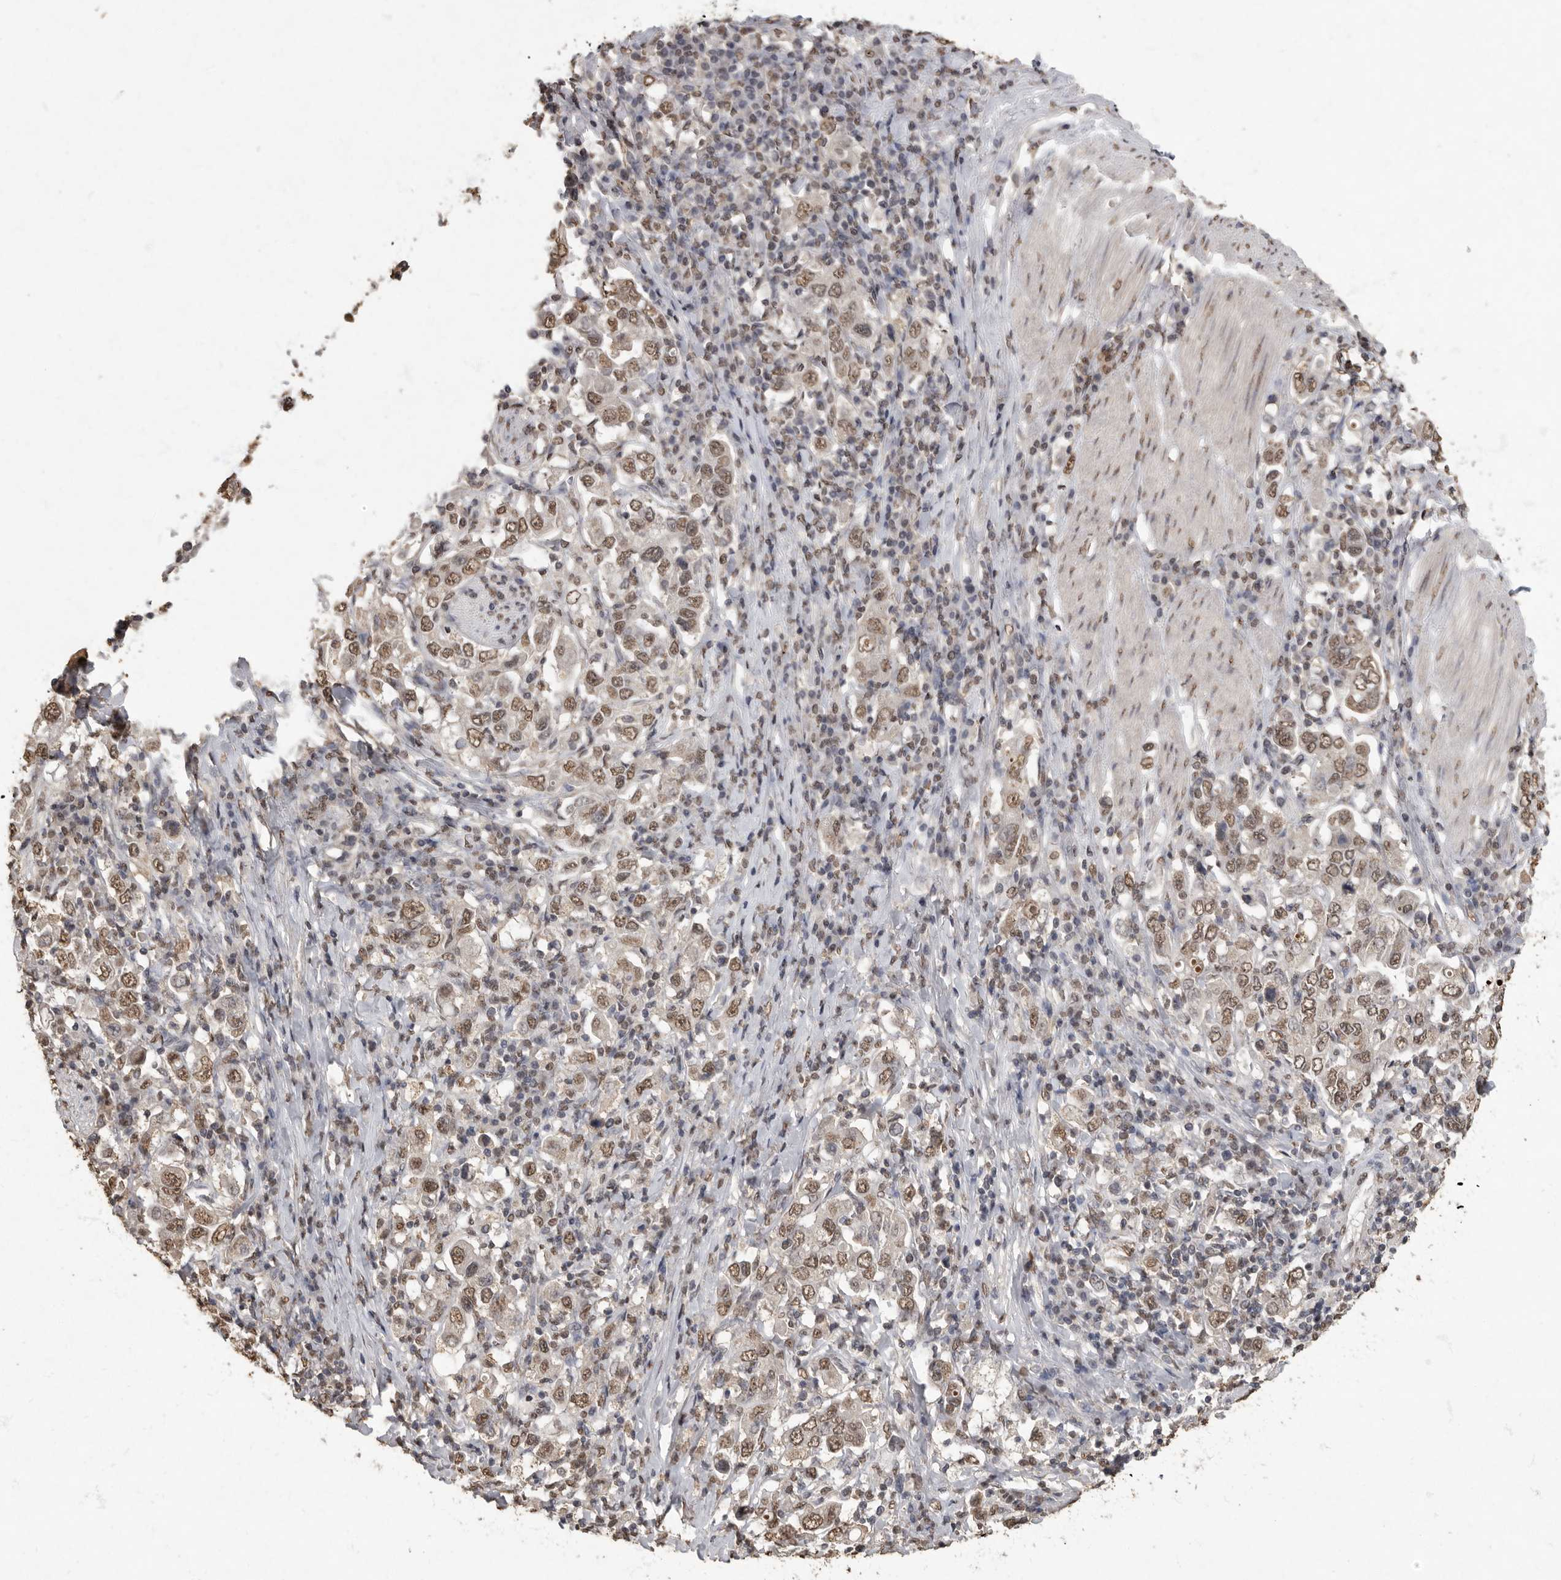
{"staining": {"intensity": "moderate", "quantity": ">75%", "location": "nuclear"}, "tissue": "stomach cancer", "cell_type": "Tumor cells", "image_type": "cancer", "snomed": [{"axis": "morphology", "description": "Adenocarcinoma, NOS"}, {"axis": "topography", "description": "Stomach, upper"}], "caption": "DAB (3,3'-diaminobenzidine) immunohistochemical staining of human stomach cancer exhibits moderate nuclear protein staining in approximately >75% of tumor cells.", "gene": "NBL1", "patient": {"sex": "male", "age": 62}}